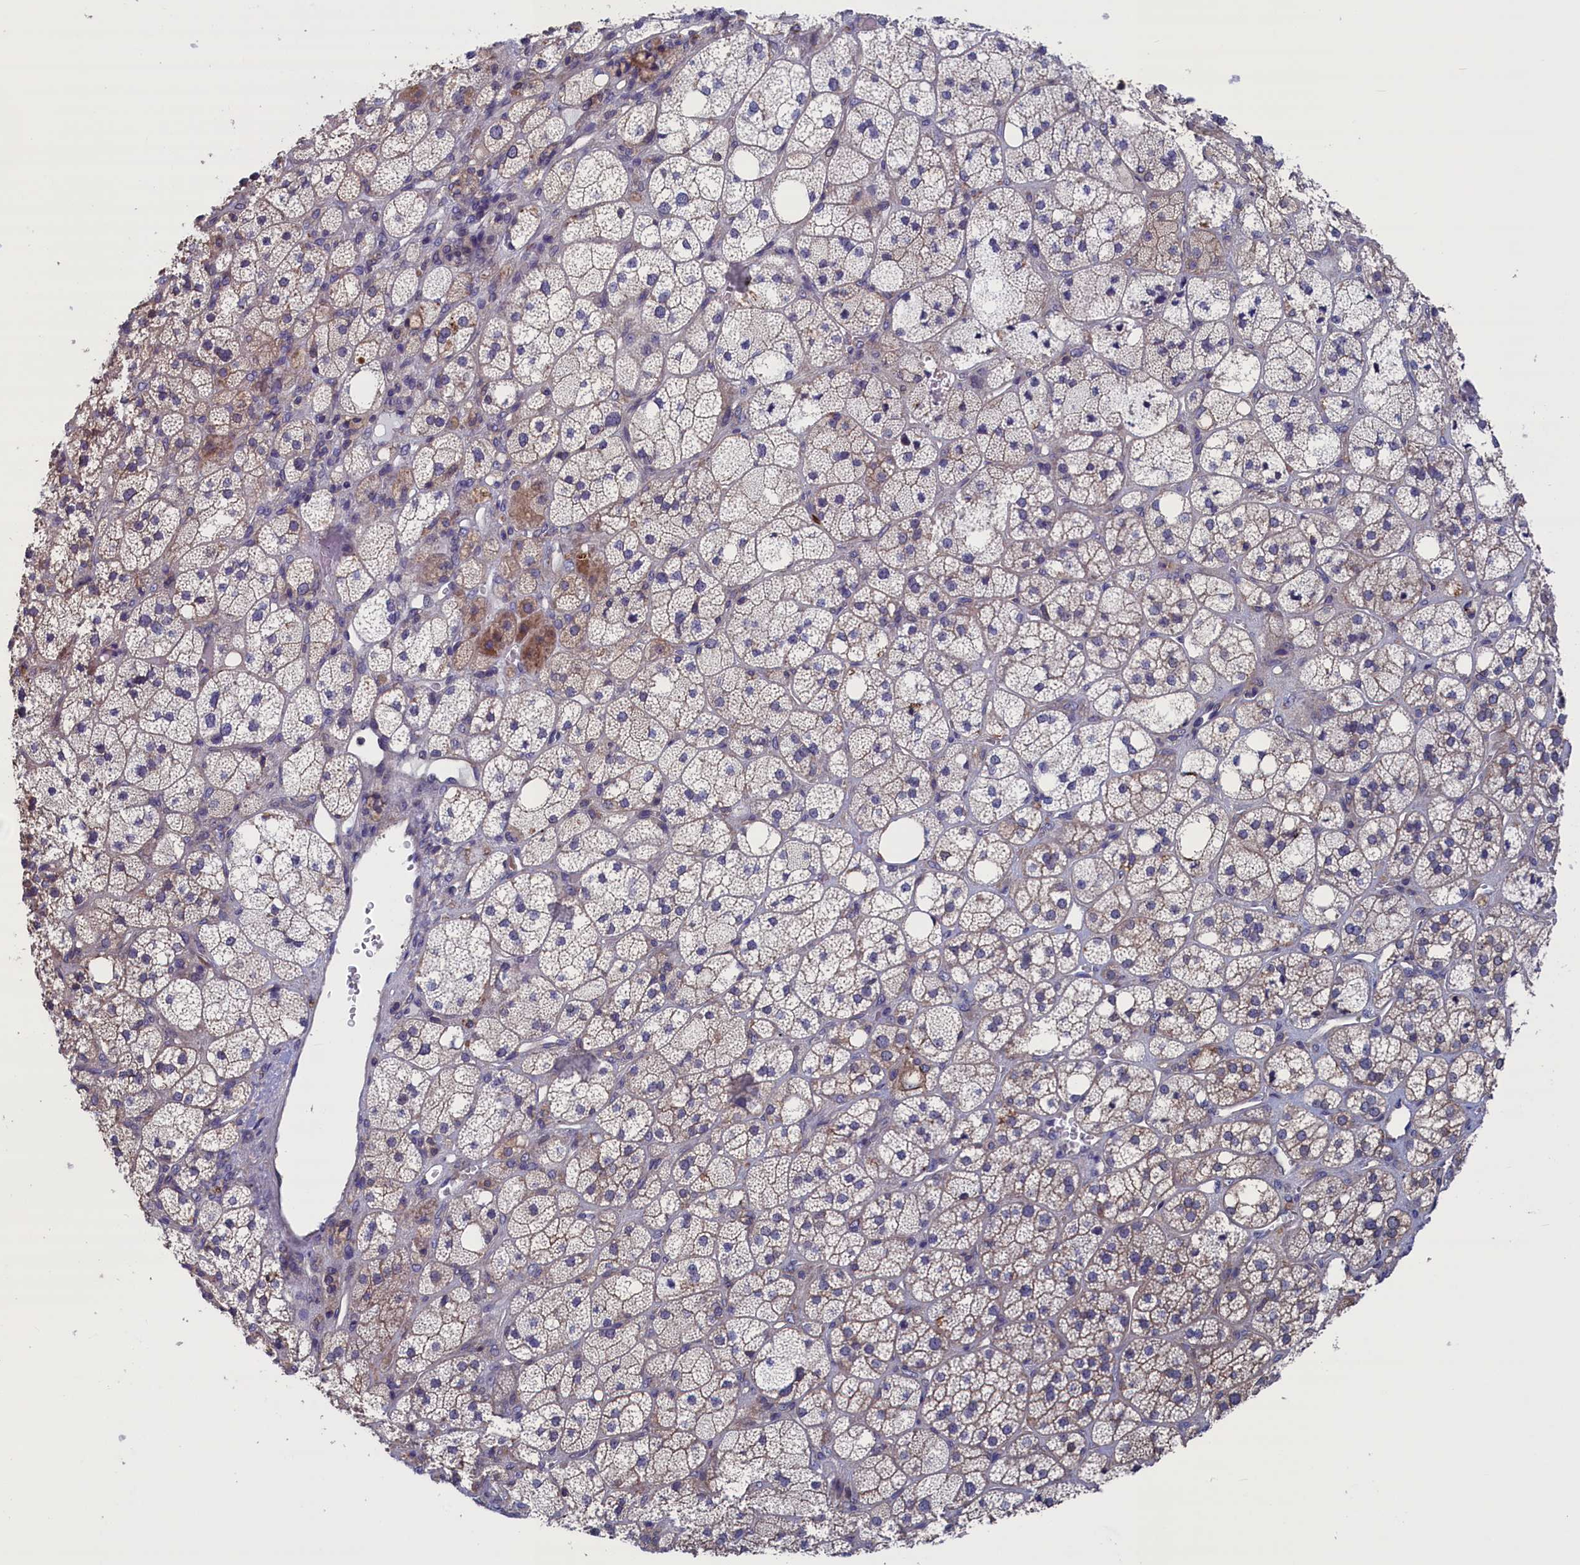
{"staining": {"intensity": "weak", "quantity": "25%-75%", "location": "cytoplasmic/membranous"}, "tissue": "adrenal gland", "cell_type": "Glandular cells", "image_type": "normal", "snomed": [{"axis": "morphology", "description": "Normal tissue, NOS"}, {"axis": "topography", "description": "Adrenal gland"}], "caption": "This image shows immunohistochemistry staining of unremarkable human adrenal gland, with low weak cytoplasmic/membranous expression in approximately 25%-75% of glandular cells.", "gene": "SPATA13", "patient": {"sex": "male", "age": 61}}